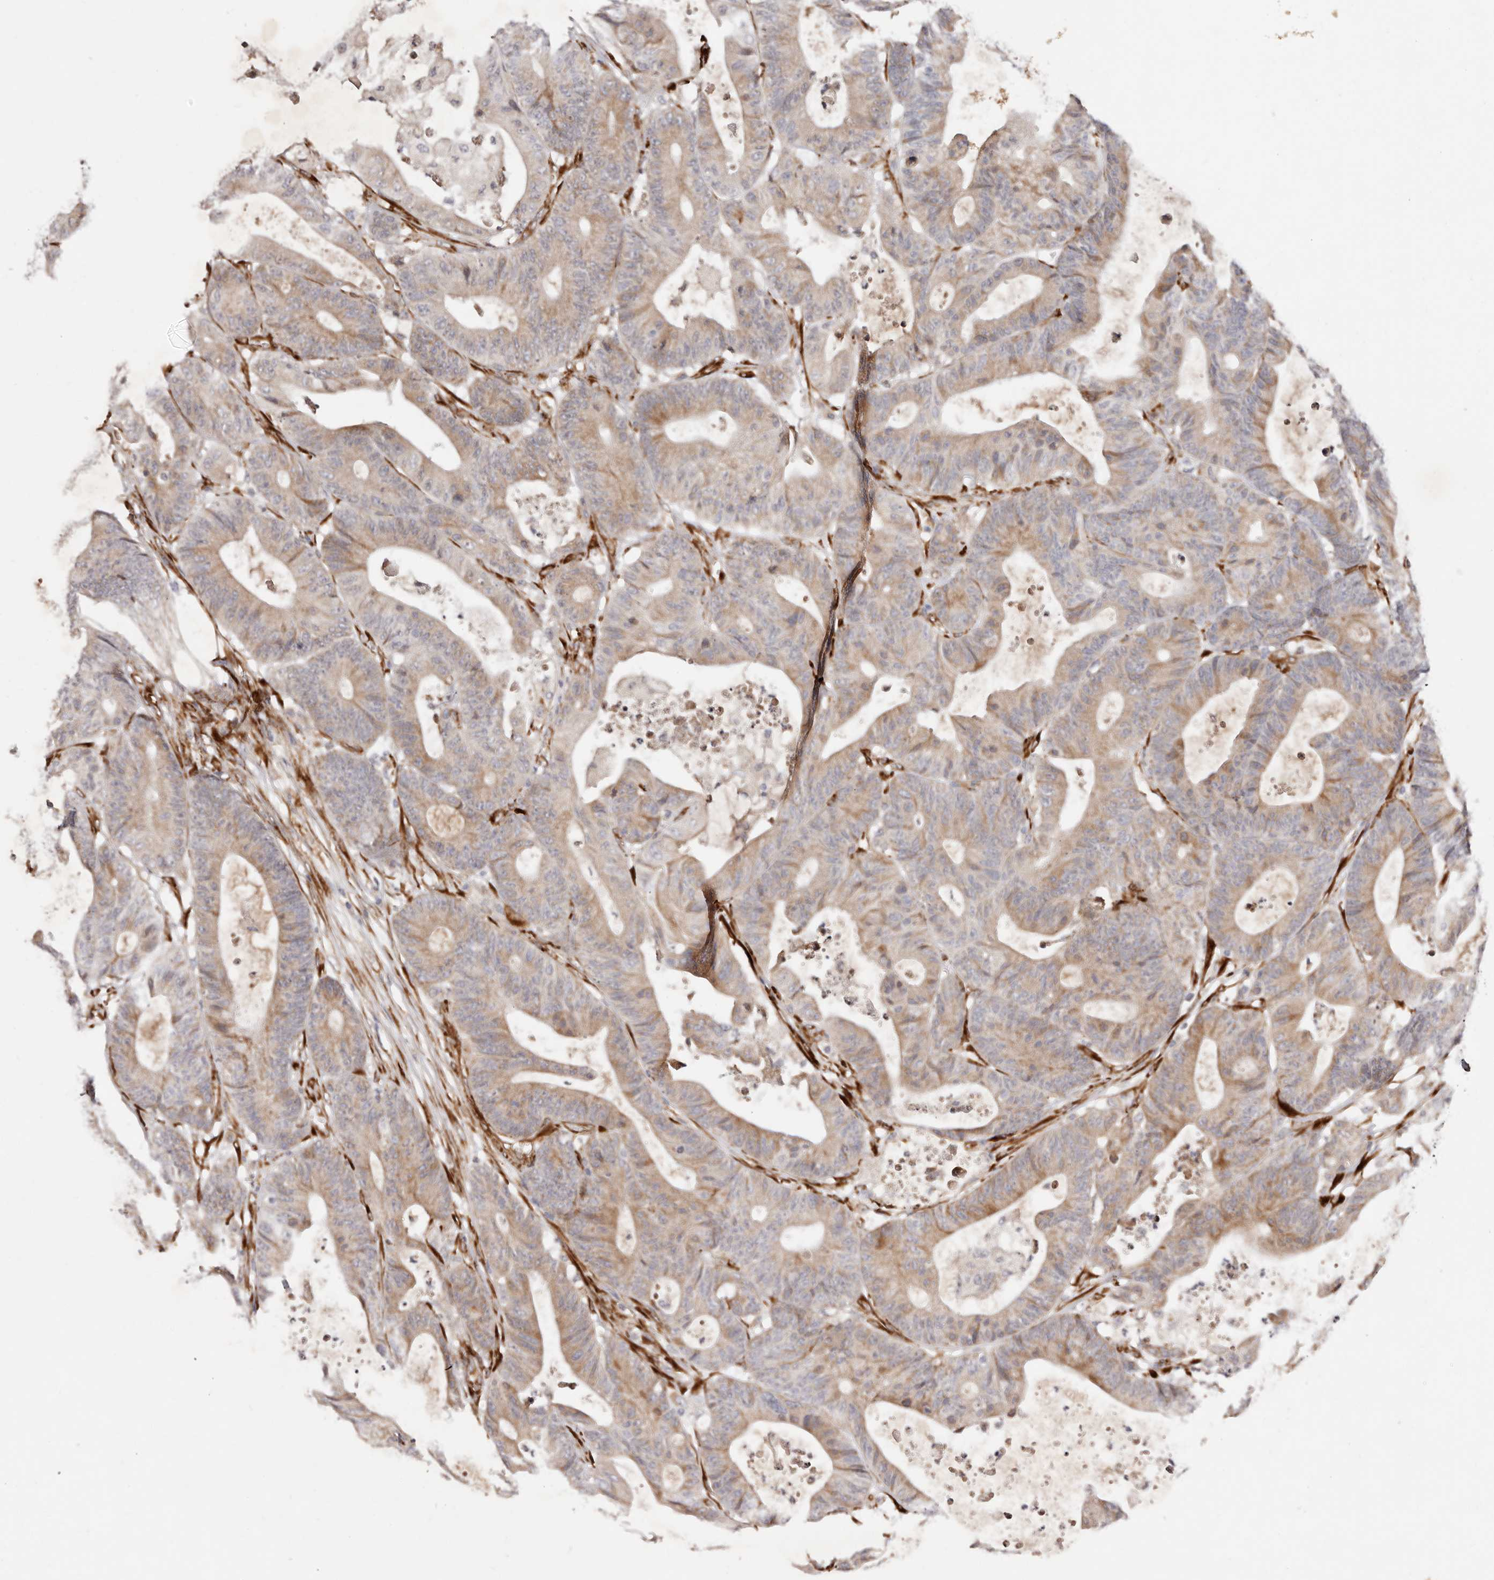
{"staining": {"intensity": "moderate", "quantity": "25%-75%", "location": "cytoplasmic/membranous"}, "tissue": "colorectal cancer", "cell_type": "Tumor cells", "image_type": "cancer", "snomed": [{"axis": "morphology", "description": "Adenocarcinoma, NOS"}, {"axis": "topography", "description": "Colon"}], "caption": "Protein expression analysis of human colorectal cancer (adenocarcinoma) reveals moderate cytoplasmic/membranous staining in approximately 25%-75% of tumor cells.", "gene": "SERPINH1", "patient": {"sex": "female", "age": 84}}